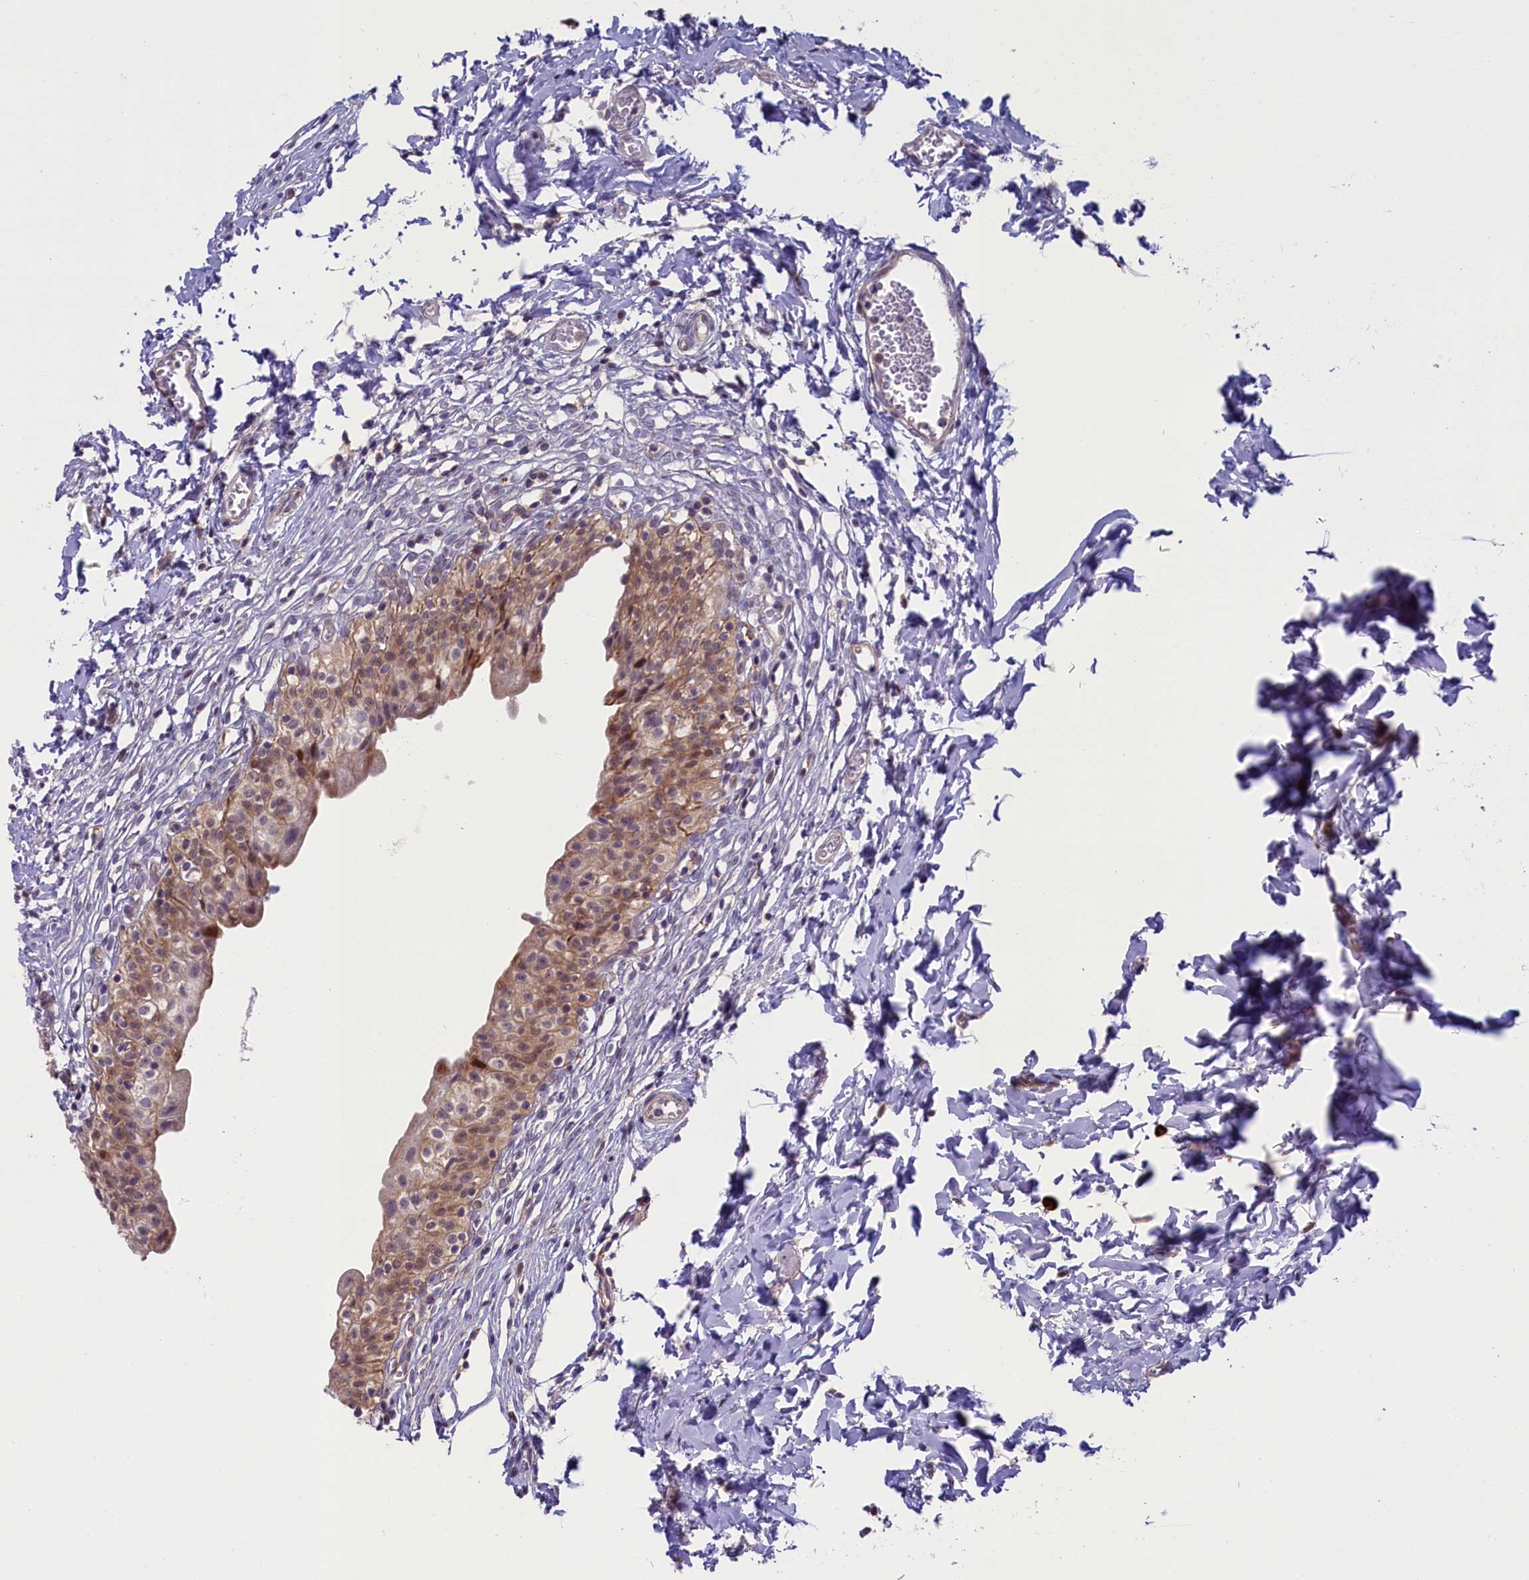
{"staining": {"intensity": "moderate", "quantity": "25%-75%", "location": "cytoplasmic/membranous,nuclear"}, "tissue": "urinary bladder", "cell_type": "Urothelial cells", "image_type": "normal", "snomed": [{"axis": "morphology", "description": "Normal tissue, NOS"}, {"axis": "topography", "description": "Urinary bladder"}], "caption": "Approximately 25%-75% of urothelial cells in unremarkable human urinary bladder demonstrate moderate cytoplasmic/membranous,nuclear protein expression as visualized by brown immunohistochemical staining.", "gene": "CCL23", "patient": {"sex": "male", "age": 55}}